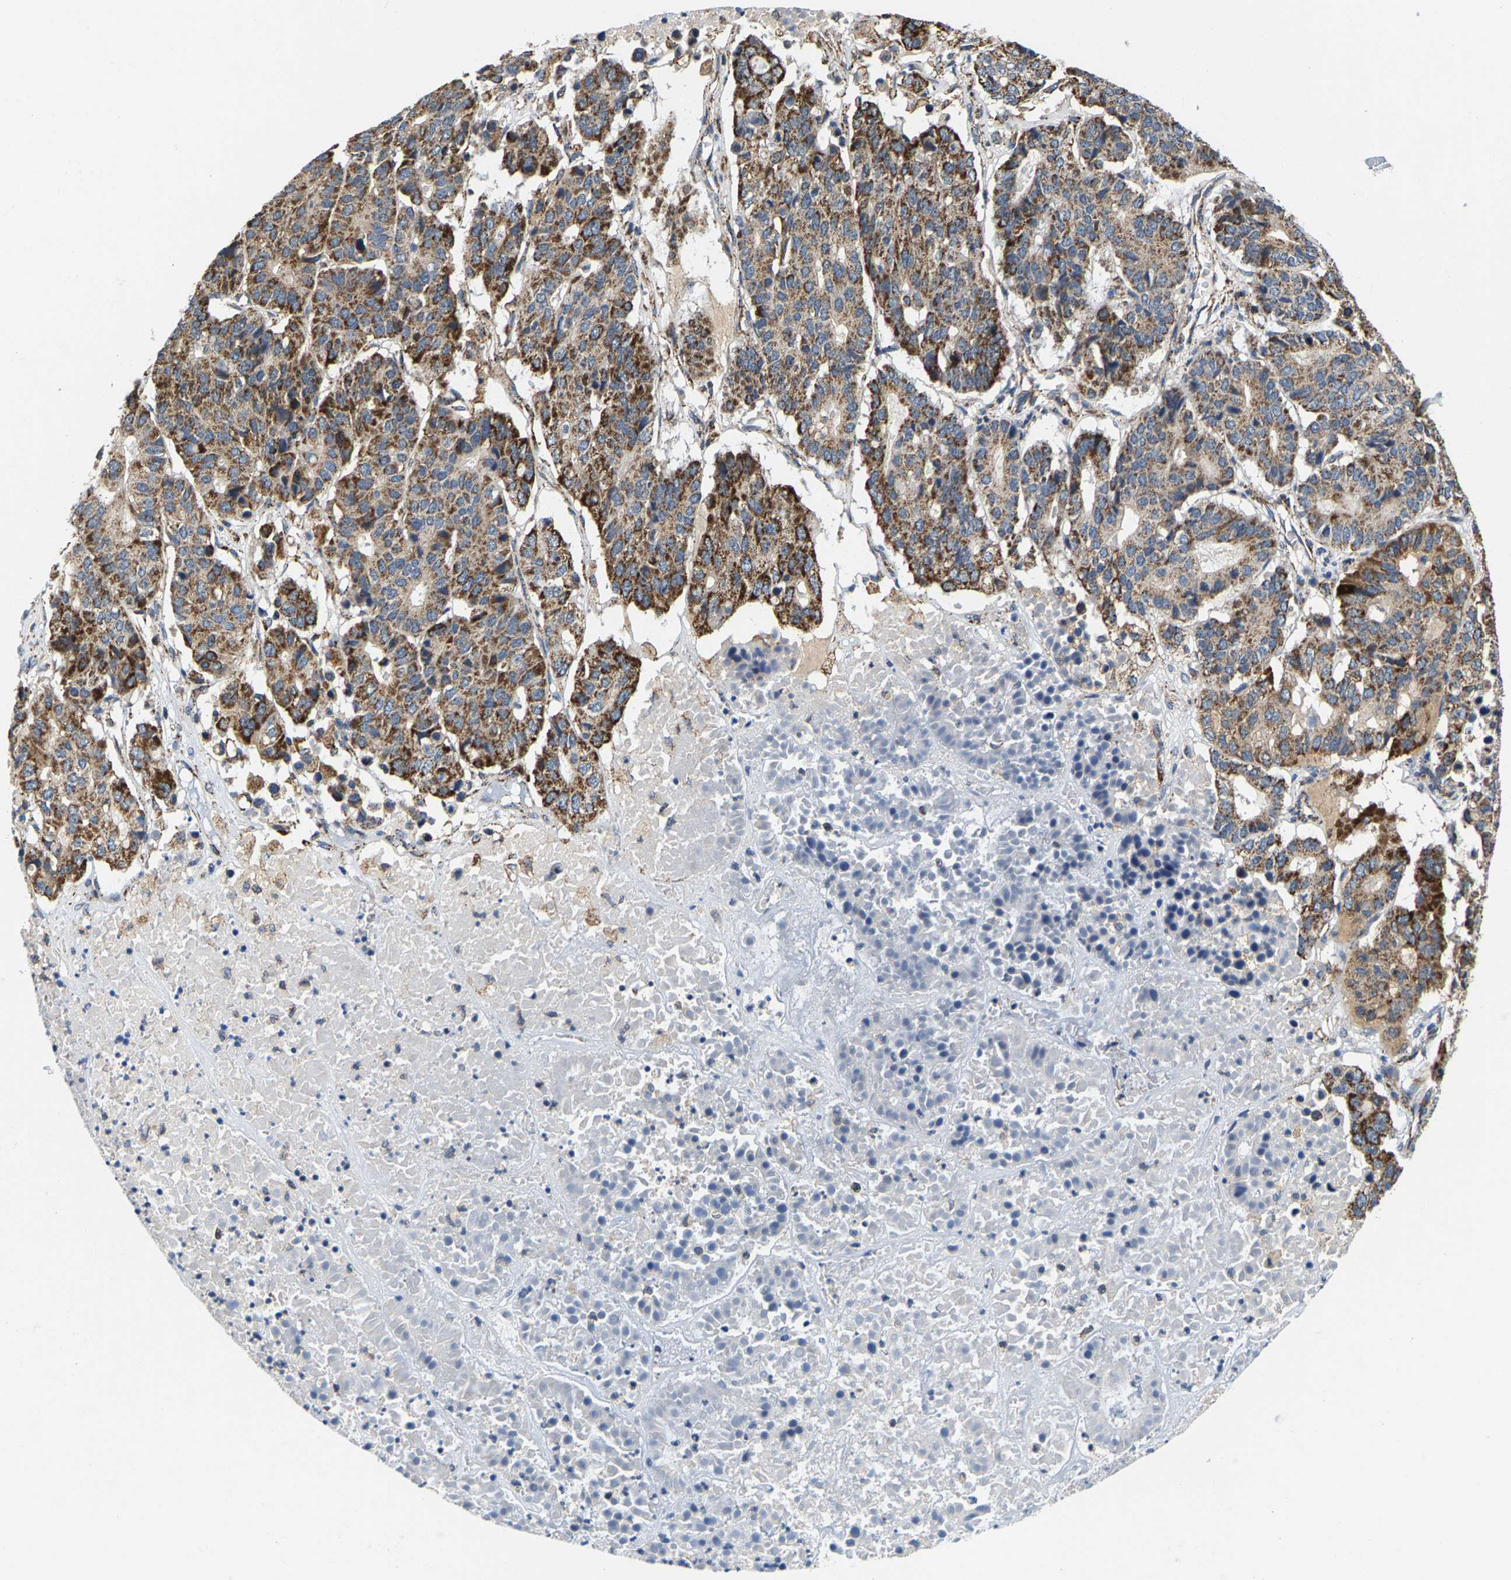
{"staining": {"intensity": "moderate", "quantity": ">75%", "location": "cytoplasmic/membranous"}, "tissue": "pancreatic cancer", "cell_type": "Tumor cells", "image_type": "cancer", "snomed": [{"axis": "morphology", "description": "Adenocarcinoma, NOS"}, {"axis": "topography", "description": "Pancreas"}], "caption": "Protein expression analysis of adenocarcinoma (pancreatic) reveals moderate cytoplasmic/membranous expression in approximately >75% of tumor cells.", "gene": "SHMT2", "patient": {"sex": "male", "age": 50}}